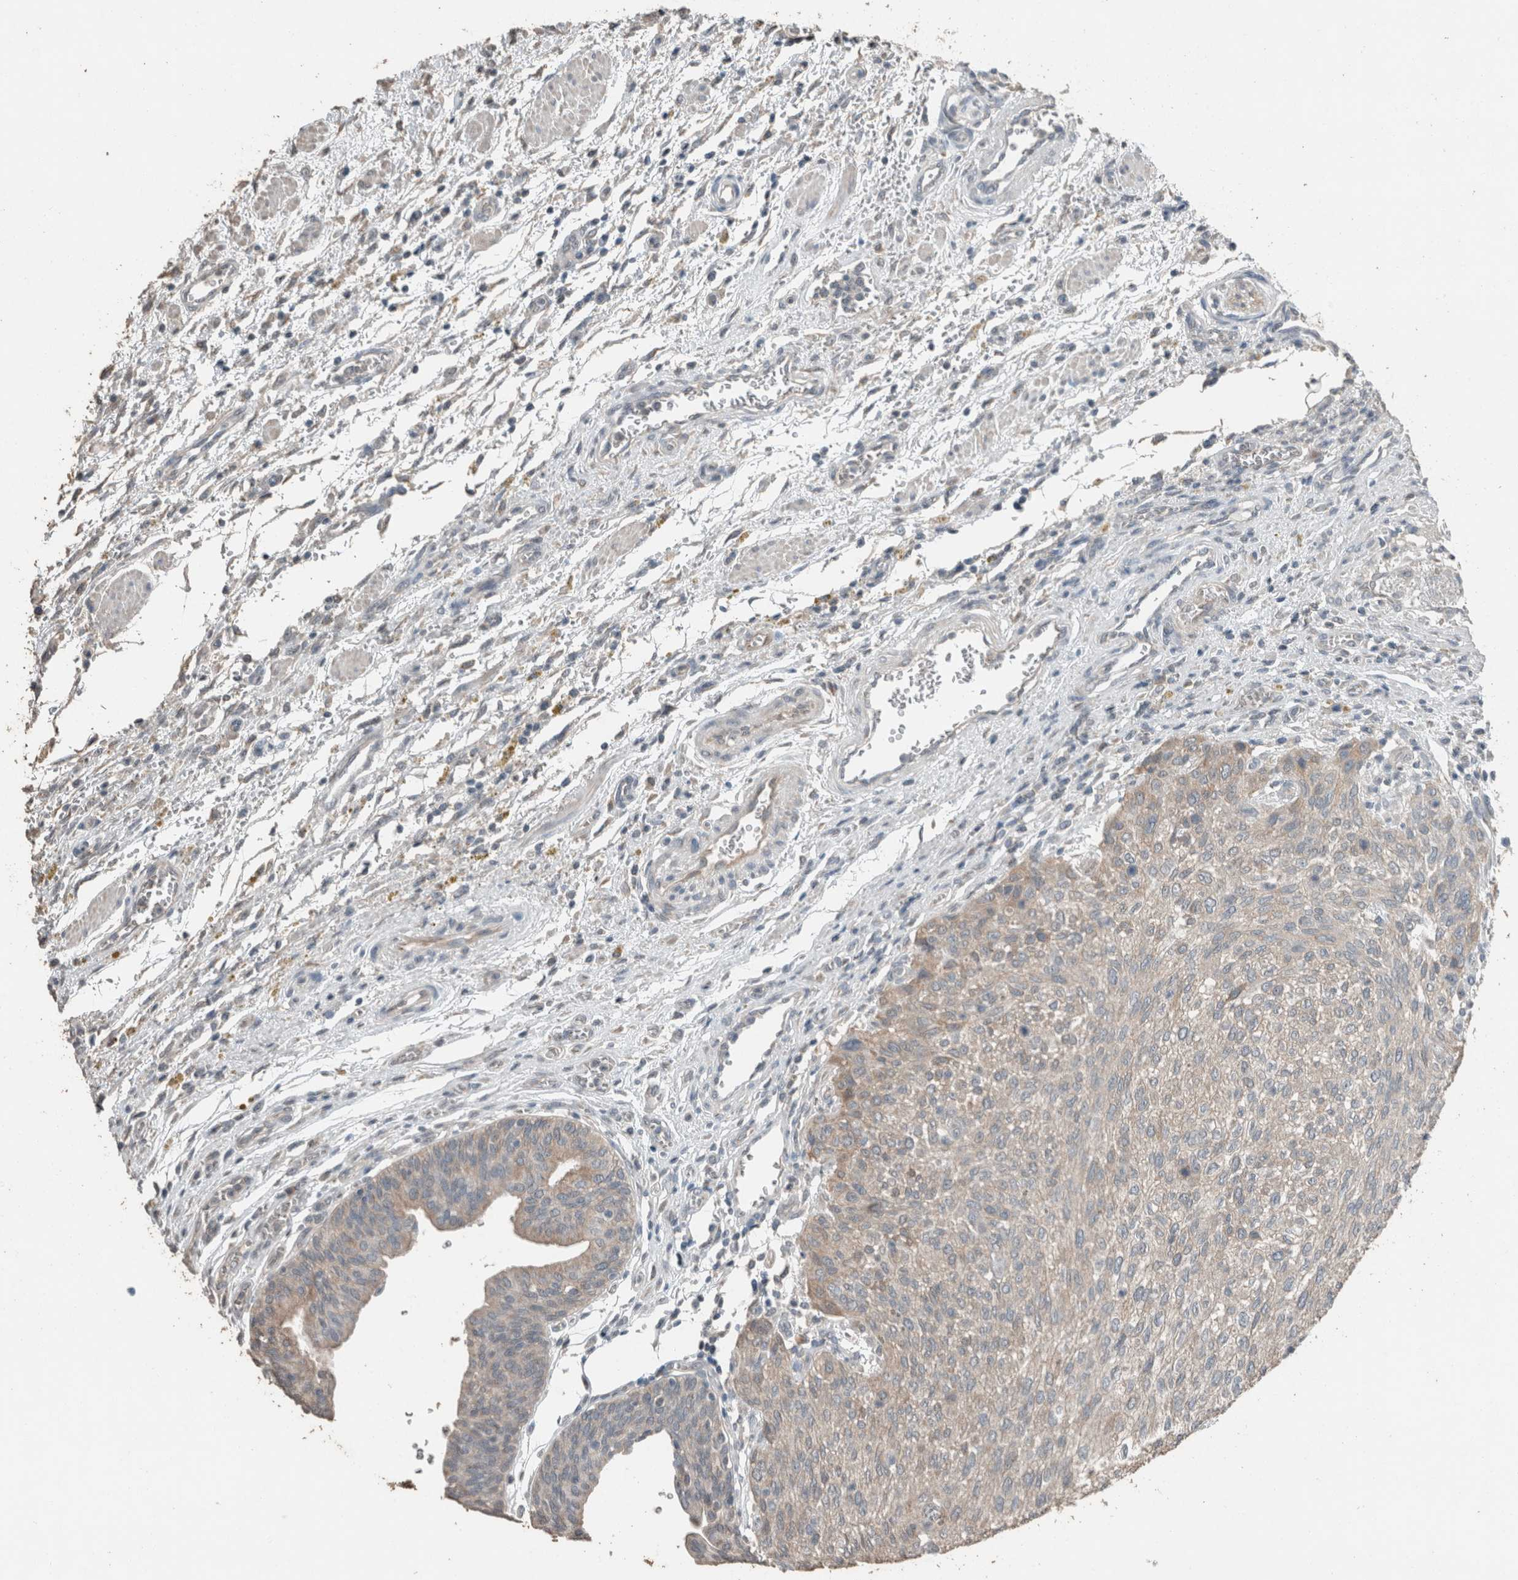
{"staining": {"intensity": "weak", "quantity": ">75%", "location": "cytoplasmic/membranous"}, "tissue": "urothelial cancer", "cell_type": "Tumor cells", "image_type": "cancer", "snomed": [{"axis": "morphology", "description": "Urothelial carcinoma, Low grade"}, {"axis": "morphology", "description": "Urothelial carcinoma, High grade"}, {"axis": "topography", "description": "Urinary bladder"}], "caption": "Human urothelial cancer stained with a protein marker shows weak staining in tumor cells.", "gene": "ACVR2B", "patient": {"sex": "male", "age": 35}}